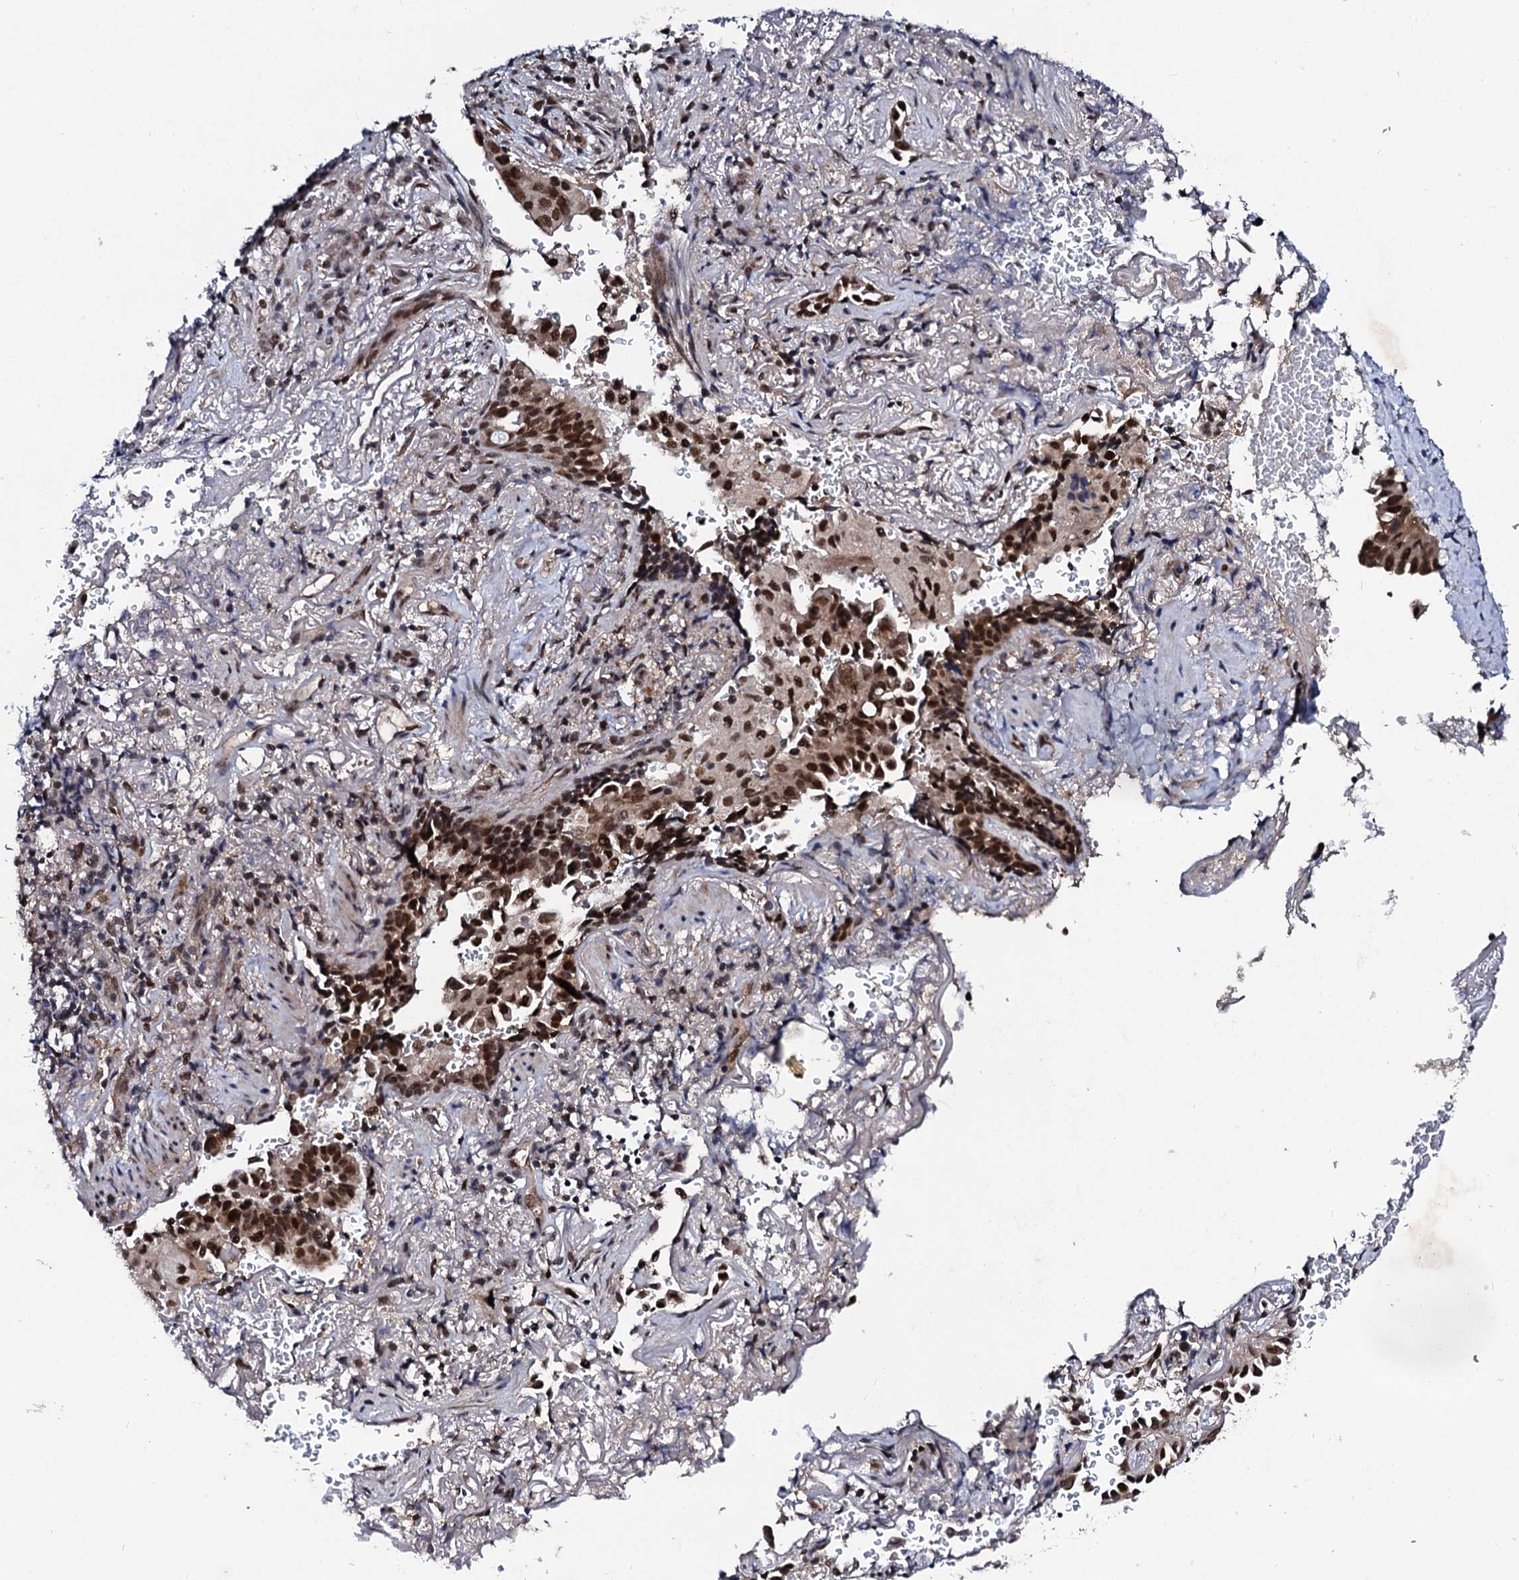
{"staining": {"intensity": "strong", "quantity": ">75%", "location": "nuclear"}, "tissue": "lung cancer", "cell_type": "Tumor cells", "image_type": "cancer", "snomed": [{"axis": "morphology", "description": "Adenocarcinoma, NOS"}, {"axis": "topography", "description": "Lung"}], "caption": "Immunohistochemical staining of human lung cancer (adenocarcinoma) displays strong nuclear protein staining in approximately >75% of tumor cells.", "gene": "CSTF3", "patient": {"sex": "female", "age": 69}}